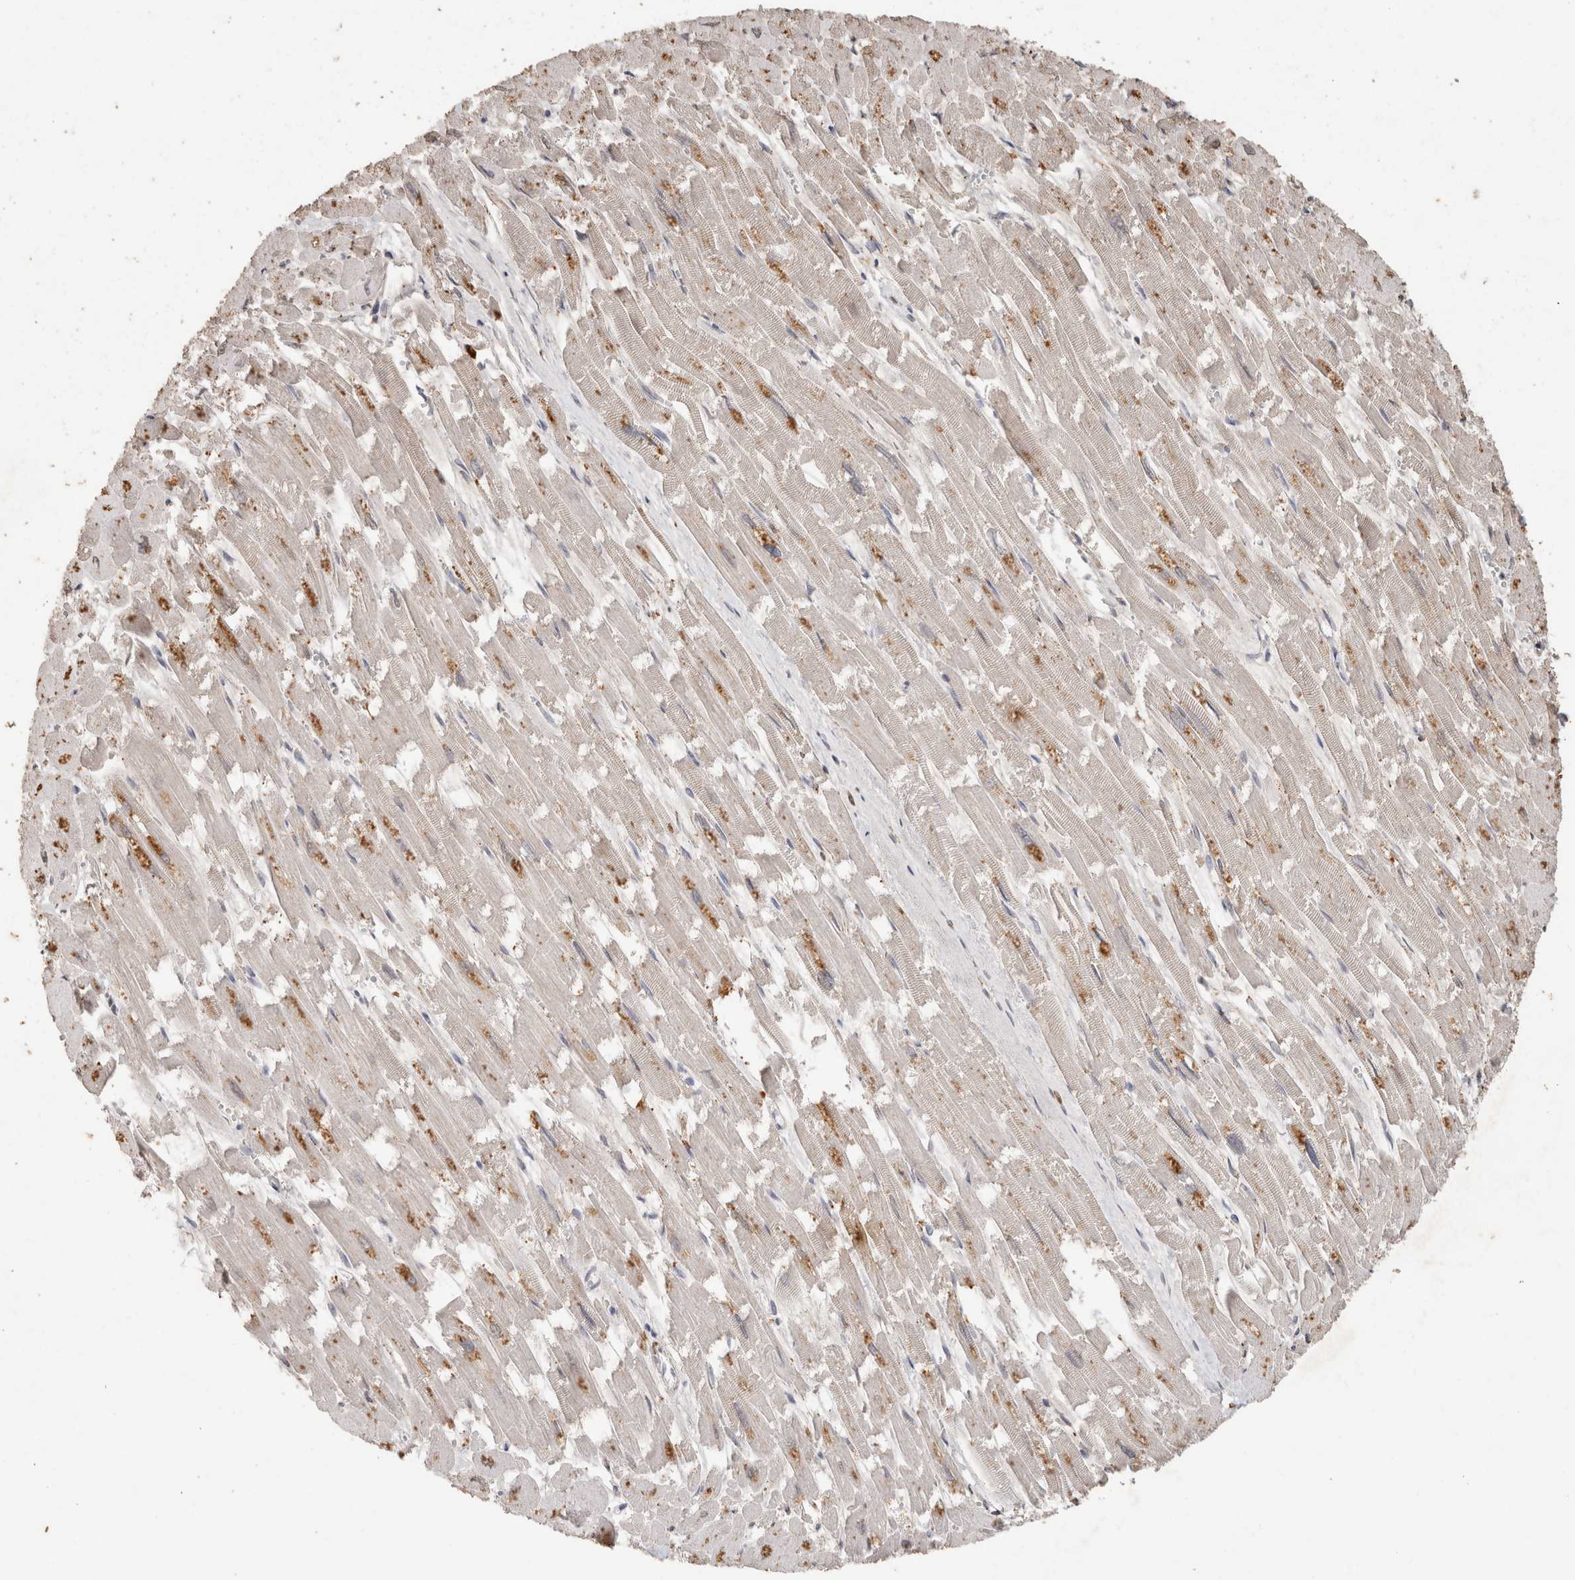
{"staining": {"intensity": "moderate", "quantity": "25%-75%", "location": "cytoplasmic/membranous"}, "tissue": "heart muscle", "cell_type": "Cardiomyocytes", "image_type": "normal", "snomed": [{"axis": "morphology", "description": "Normal tissue, NOS"}, {"axis": "topography", "description": "Heart"}], "caption": "Cardiomyocytes display medium levels of moderate cytoplasmic/membranous staining in approximately 25%-75% of cells in benign heart muscle.", "gene": "ARSA", "patient": {"sex": "male", "age": 54}}